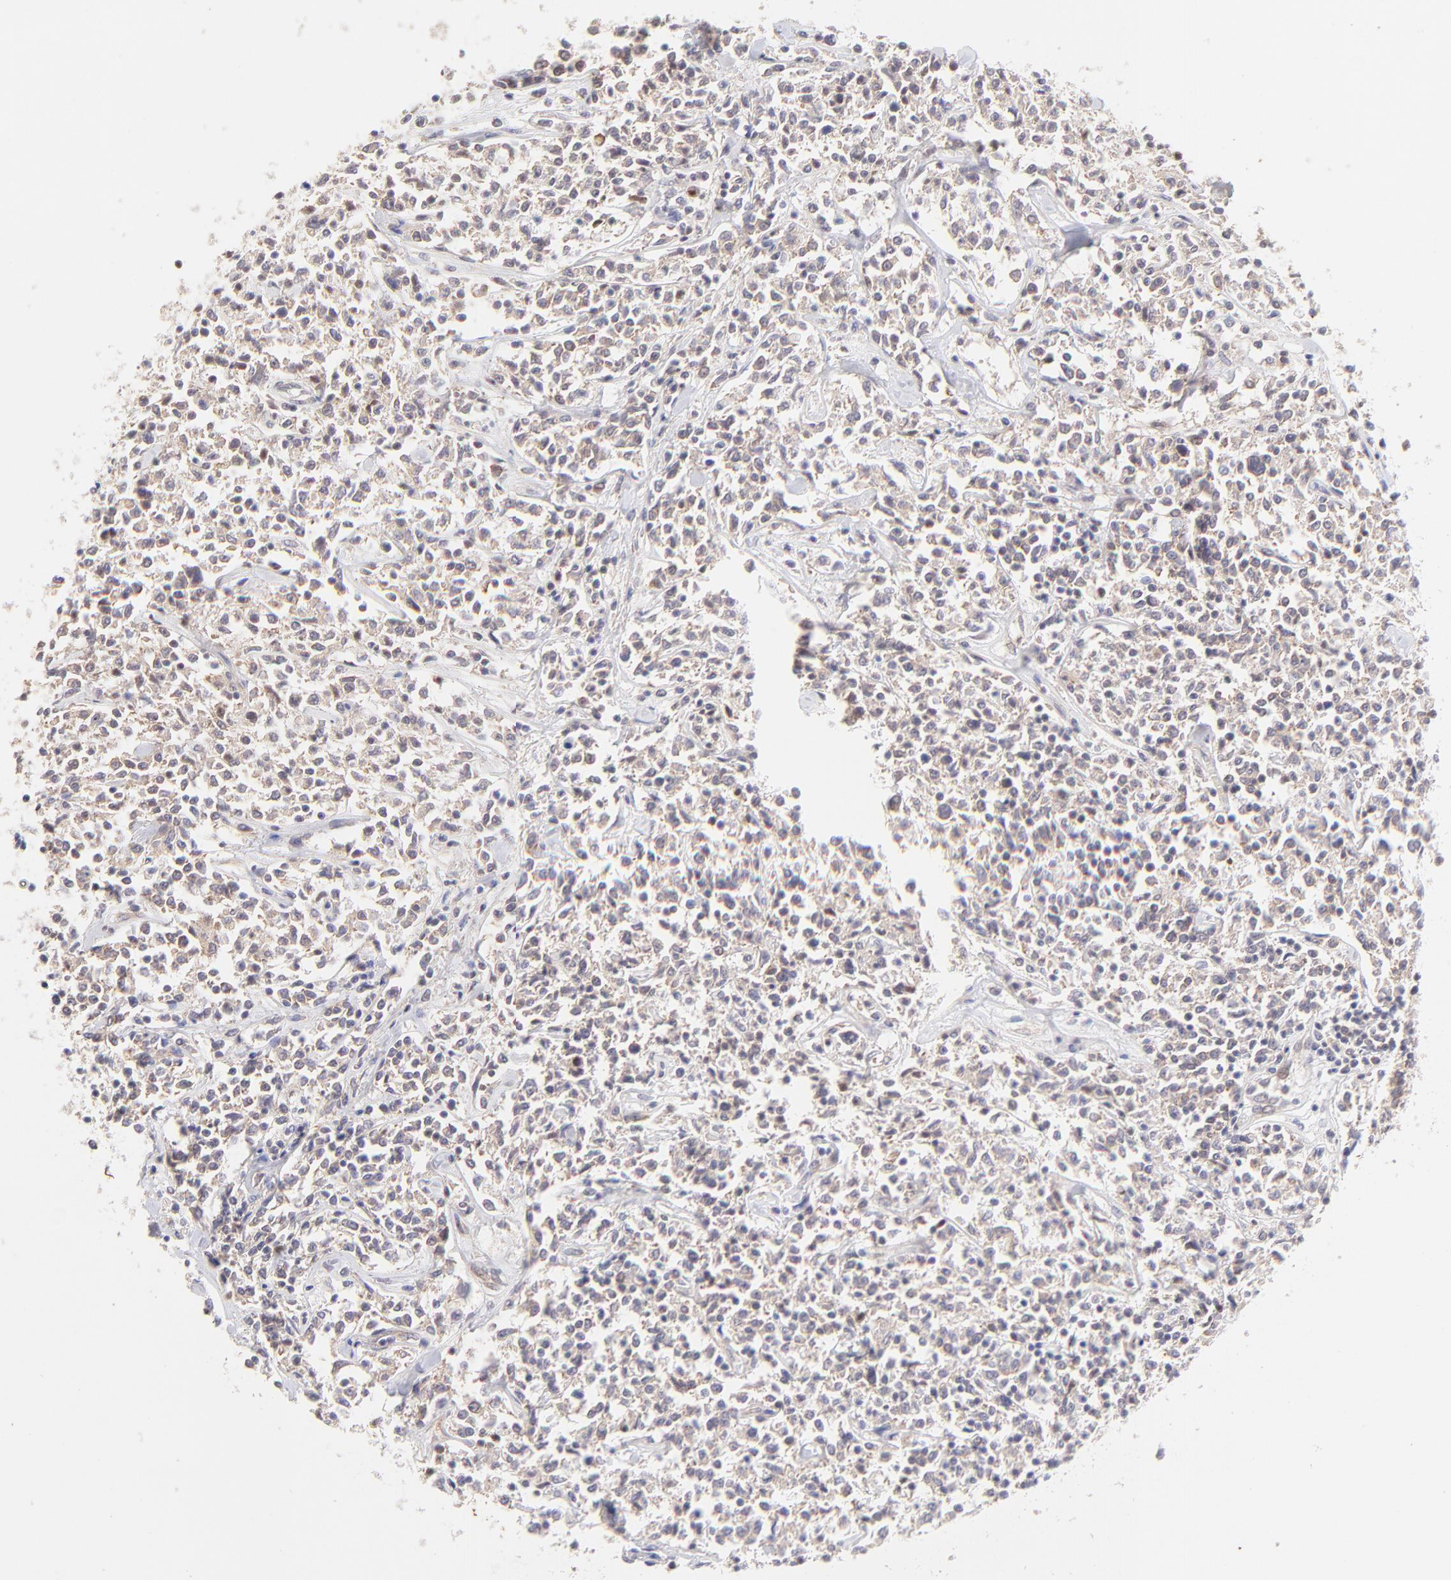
{"staining": {"intensity": "weak", "quantity": "<25%", "location": "cytoplasmic/membranous"}, "tissue": "lymphoma", "cell_type": "Tumor cells", "image_type": "cancer", "snomed": [{"axis": "morphology", "description": "Malignant lymphoma, non-Hodgkin's type, Low grade"}, {"axis": "topography", "description": "Small intestine"}], "caption": "Immunohistochemical staining of human low-grade malignant lymphoma, non-Hodgkin's type displays no significant positivity in tumor cells.", "gene": "TNRC6B", "patient": {"sex": "female", "age": 59}}